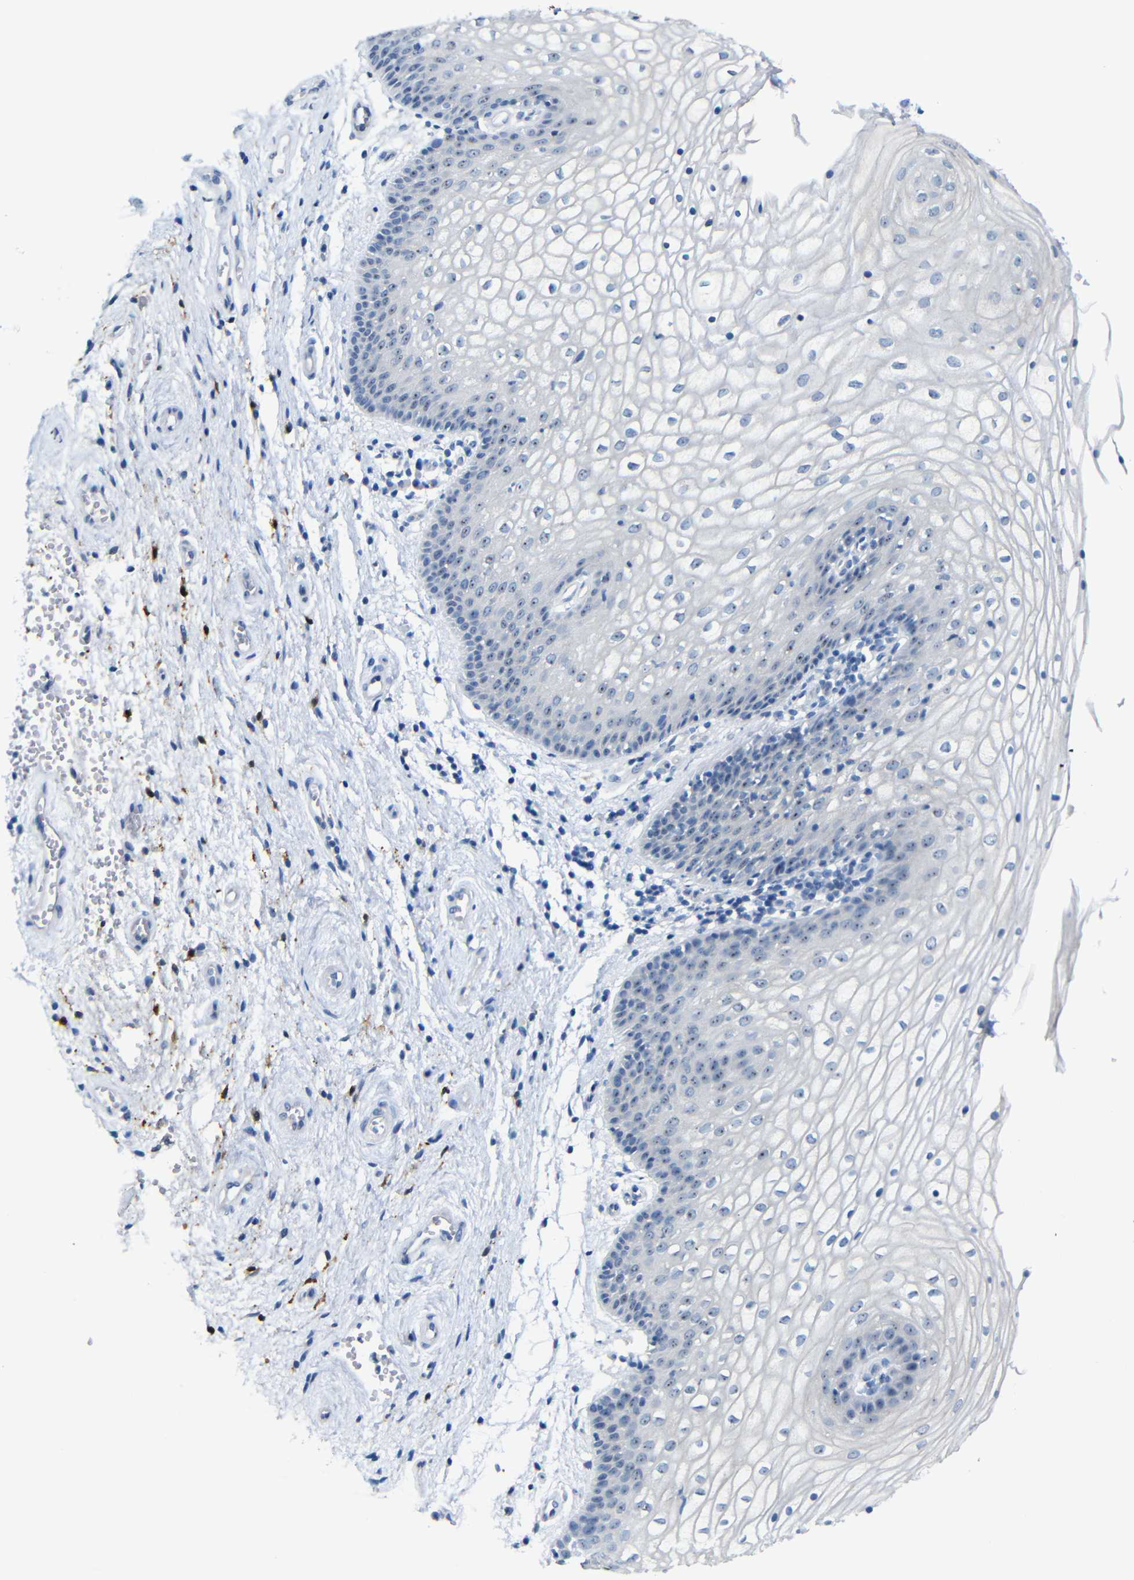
{"staining": {"intensity": "moderate", "quantity": "25%-75%", "location": "nuclear"}, "tissue": "vagina", "cell_type": "Squamous epithelial cells", "image_type": "normal", "snomed": [{"axis": "morphology", "description": "Normal tissue, NOS"}, {"axis": "topography", "description": "Vagina"}], "caption": "High-power microscopy captured an IHC histopathology image of normal vagina, revealing moderate nuclear expression in approximately 25%-75% of squamous epithelial cells.", "gene": "C1orf210", "patient": {"sex": "female", "age": 34}}